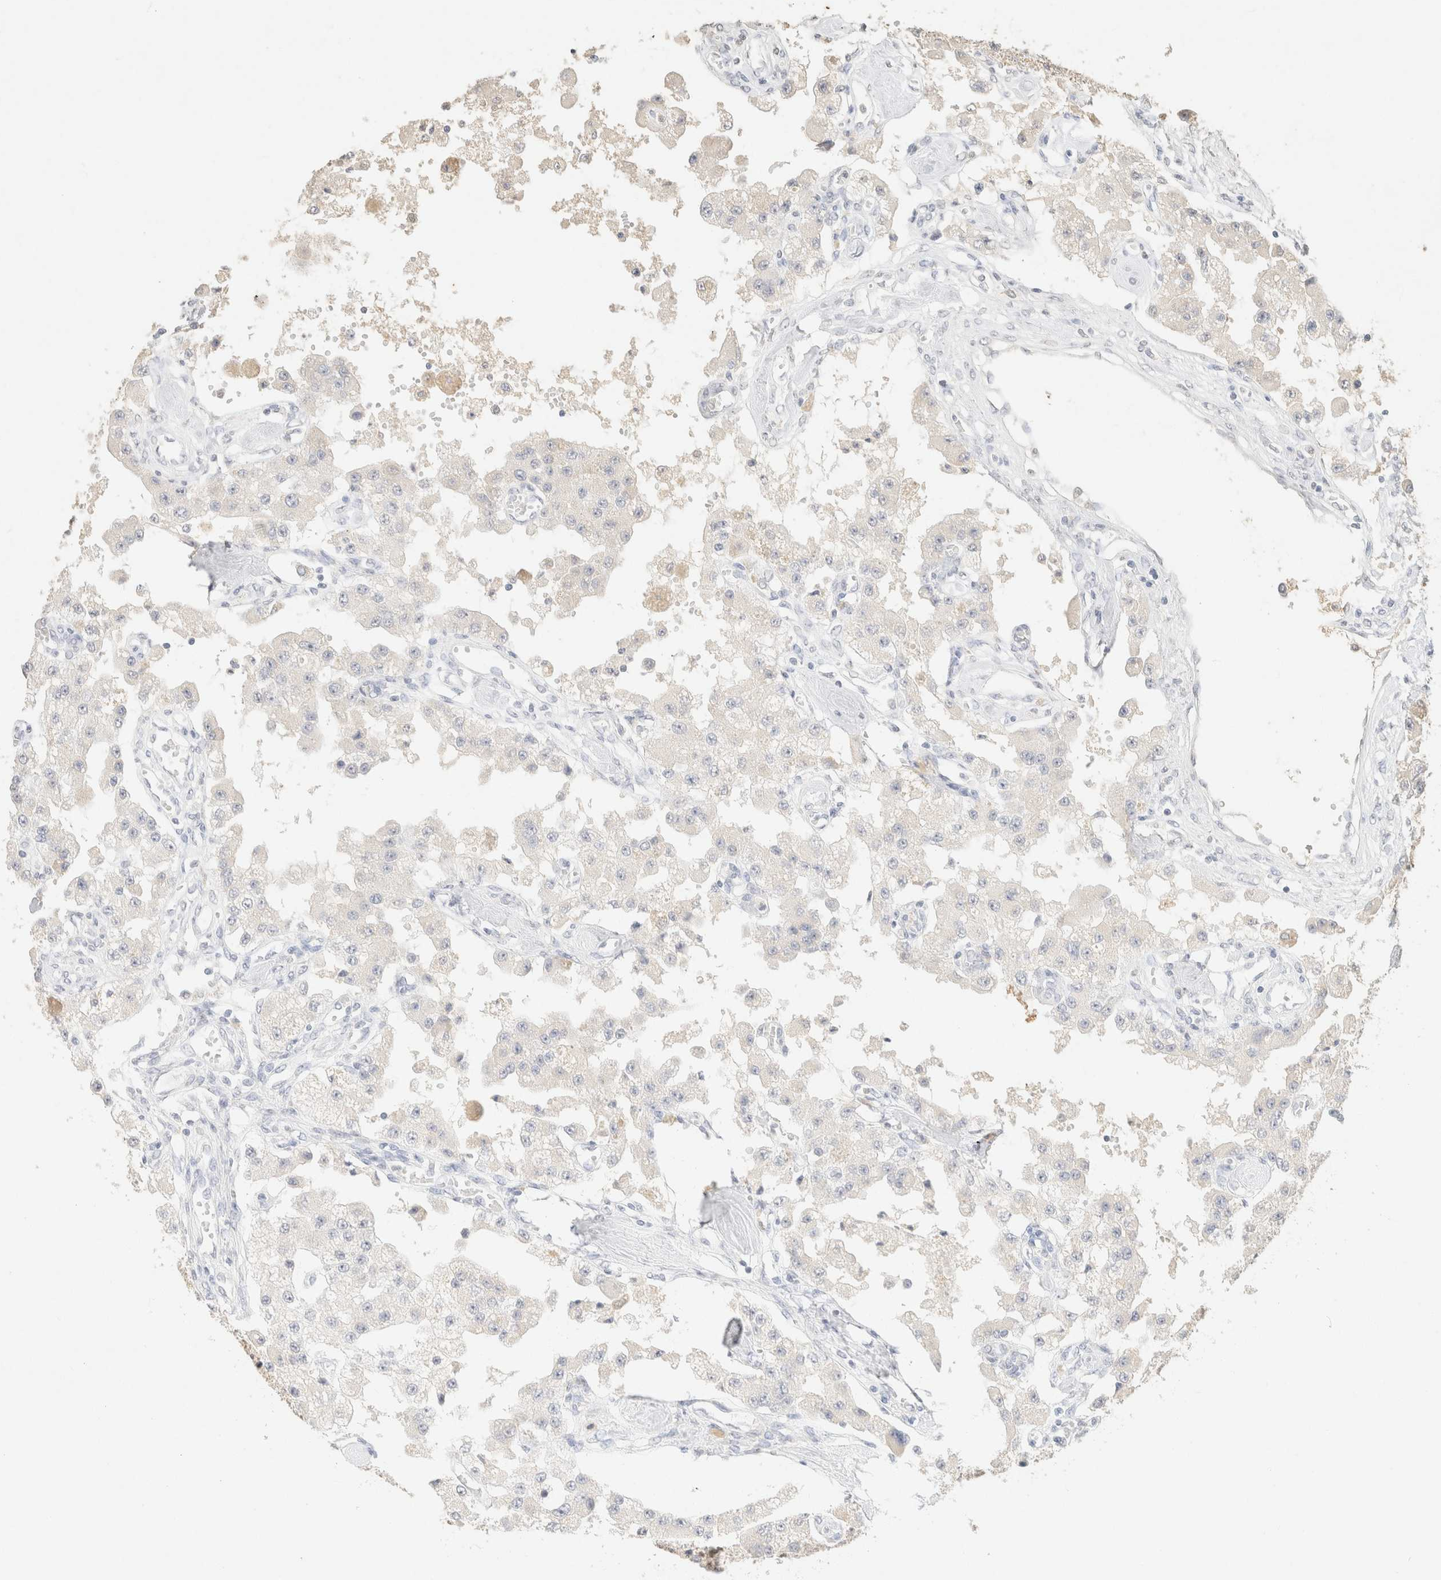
{"staining": {"intensity": "negative", "quantity": "none", "location": "none"}, "tissue": "carcinoid", "cell_type": "Tumor cells", "image_type": "cancer", "snomed": [{"axis": "morphology", "description": "Carcinoid, malignant, NOS"}, {"axis": "topography", "description": "Pancreas"}], "caption": "Carcinoid (malignant) was stained to show a protein in brown. There is no significant expression in tumor cells.", "gene": "CPA1", "patient": {"sex": "male", "age": 41}}